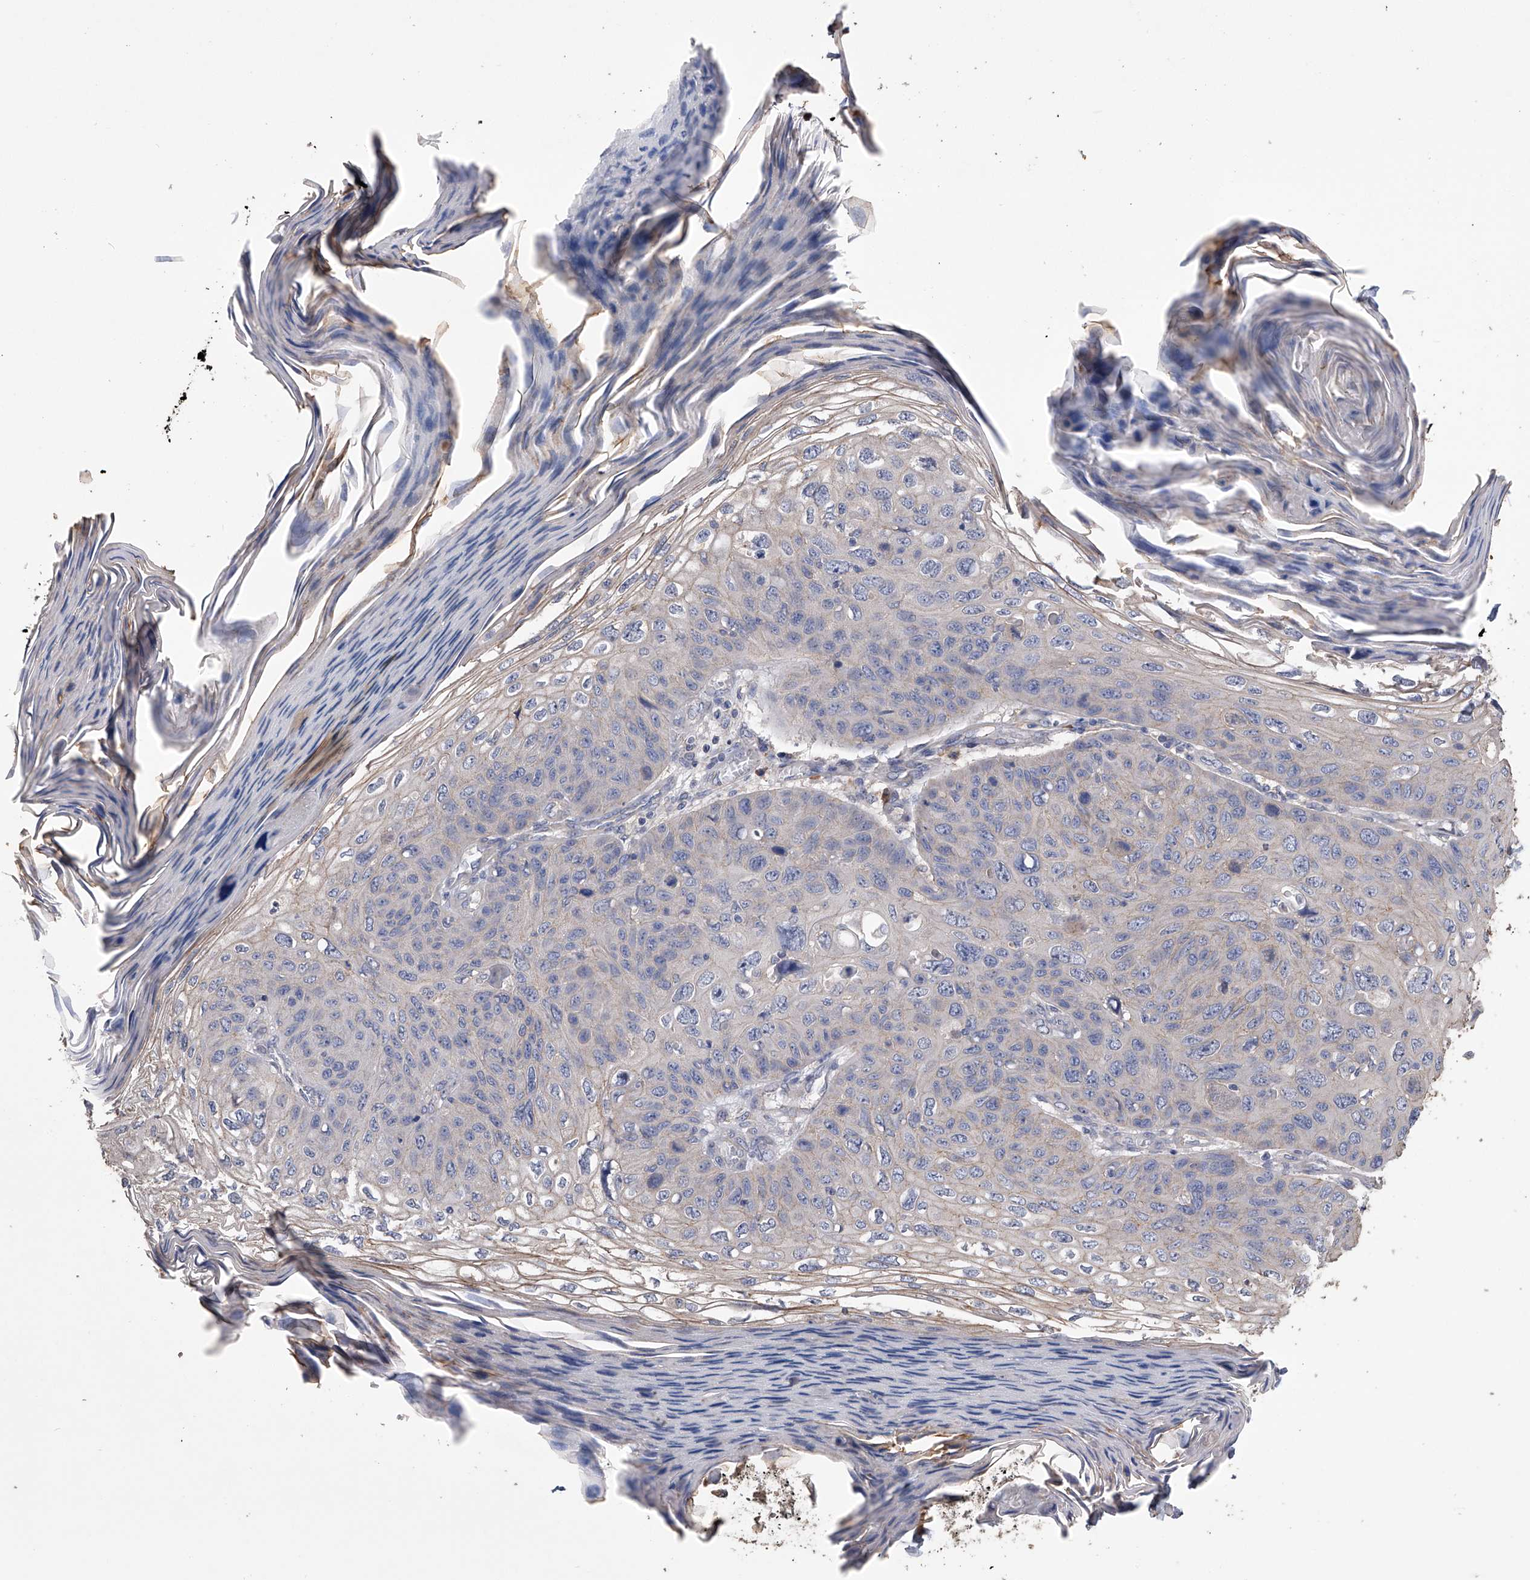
{"staining": {"intensity": "negative", "quantity": "none", "location": "none"}, "tissue": "skin cancer", "cell_type": "Tumor cells", "image_type": "cancer", "snomed": [{"axis": "morphology", "description": "Squamous cell carcinoma, NOS"}, {"axis": "topography", "description": "Skin"}], "caption": "Immunohistochemical staining of skin cancer displays no significant expression in tumor cells.", "gene": "ZNF343", "patient": {"sex": "female", "age": 90}}